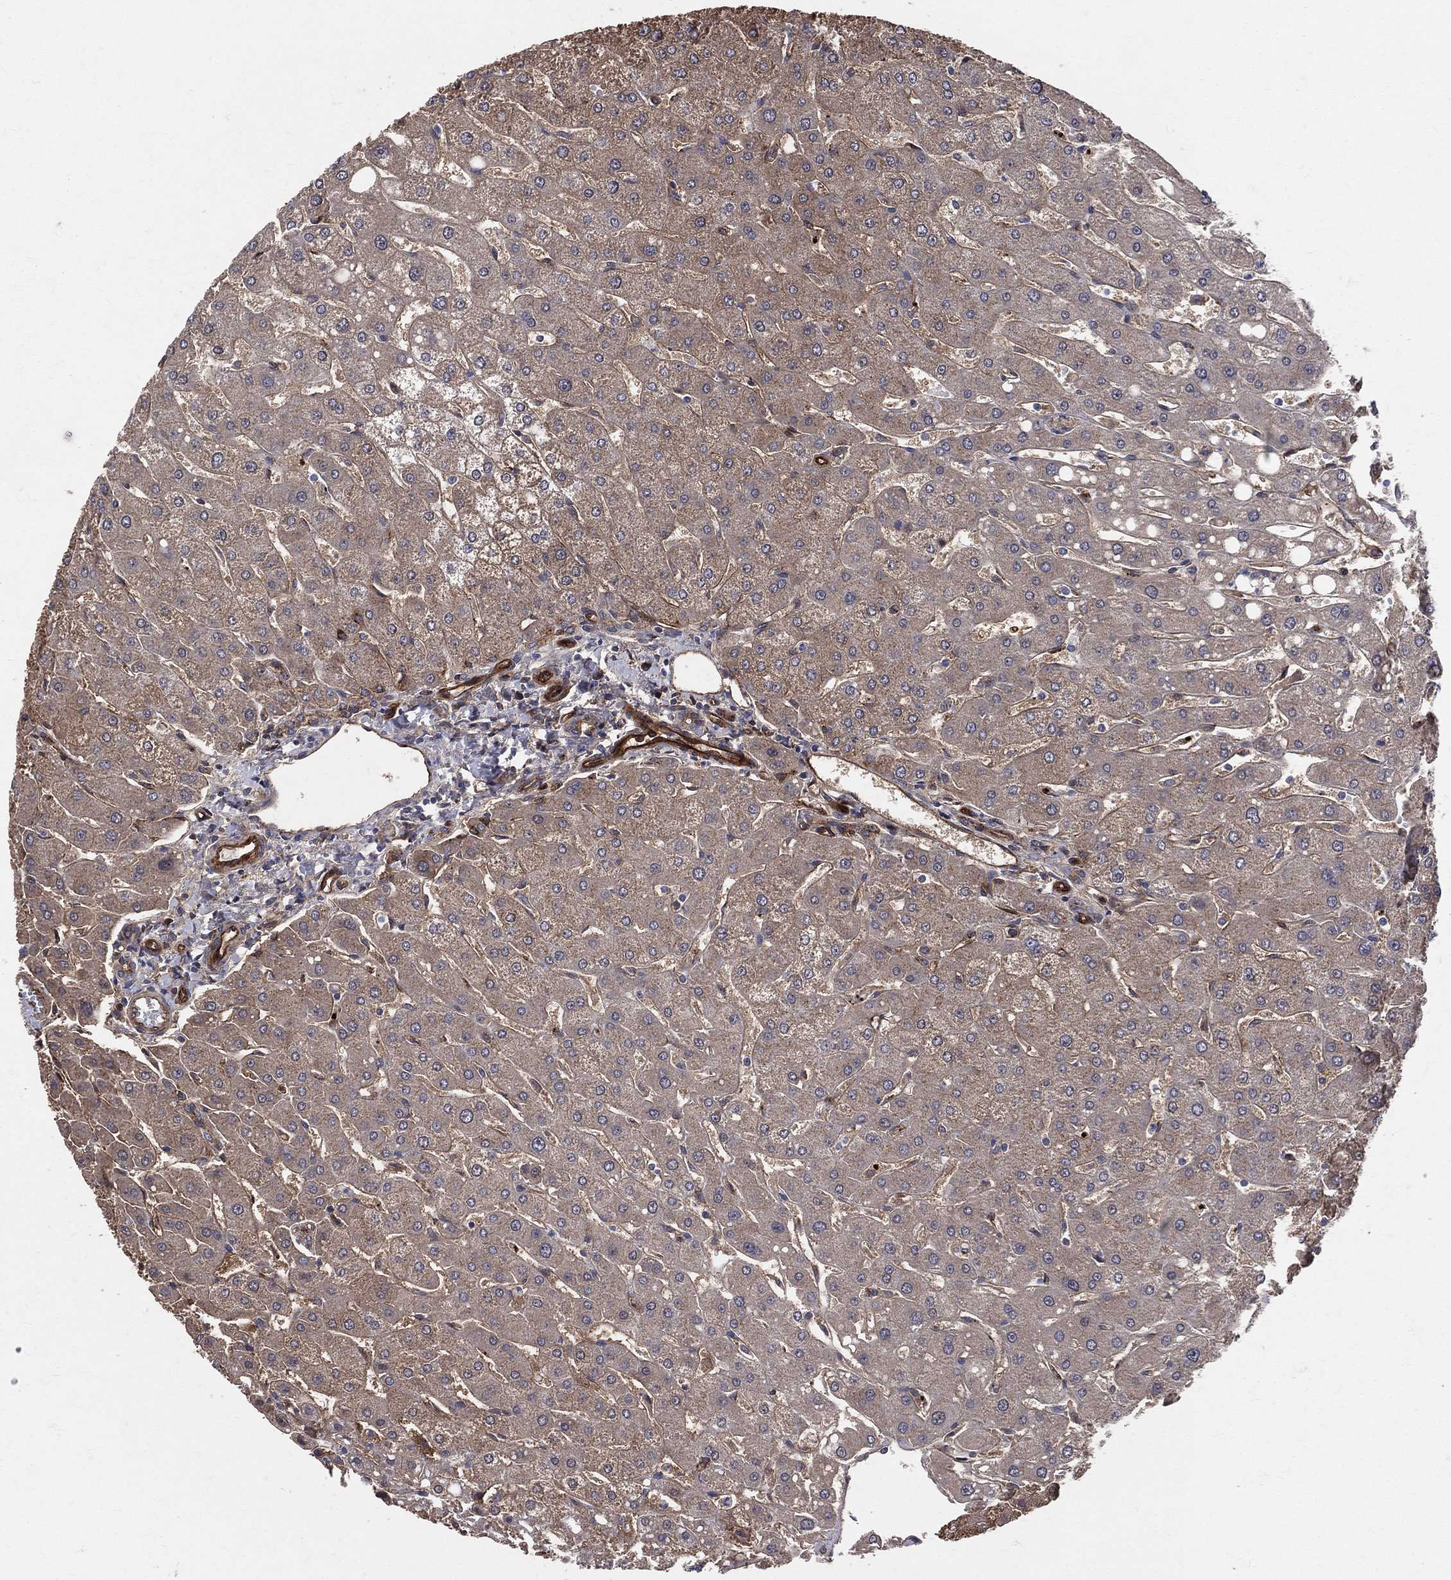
{"staining": {"intensity": "moderate", "quantity": ">75%", "location": "cytoplasmic/membranous"}, "tissue": "liver", "cell_type": "Cholangiocytes", "image_type": "normal", "snomed": [{"axis": "morphology", "description": "Normal tissue, NOS"}, {"axis": "topography", "description": "Liver"}], "caption": "Brown immunohistochemical staining in normal liver shows moderate cytoplasmic/membranous staining in approximately >75% of cholangiocytes. Ihc stains the protein in brown and the nuclei are stained blue.", "gene": "ENTPD1", "patient": {"sex": "male", "age": 67}}